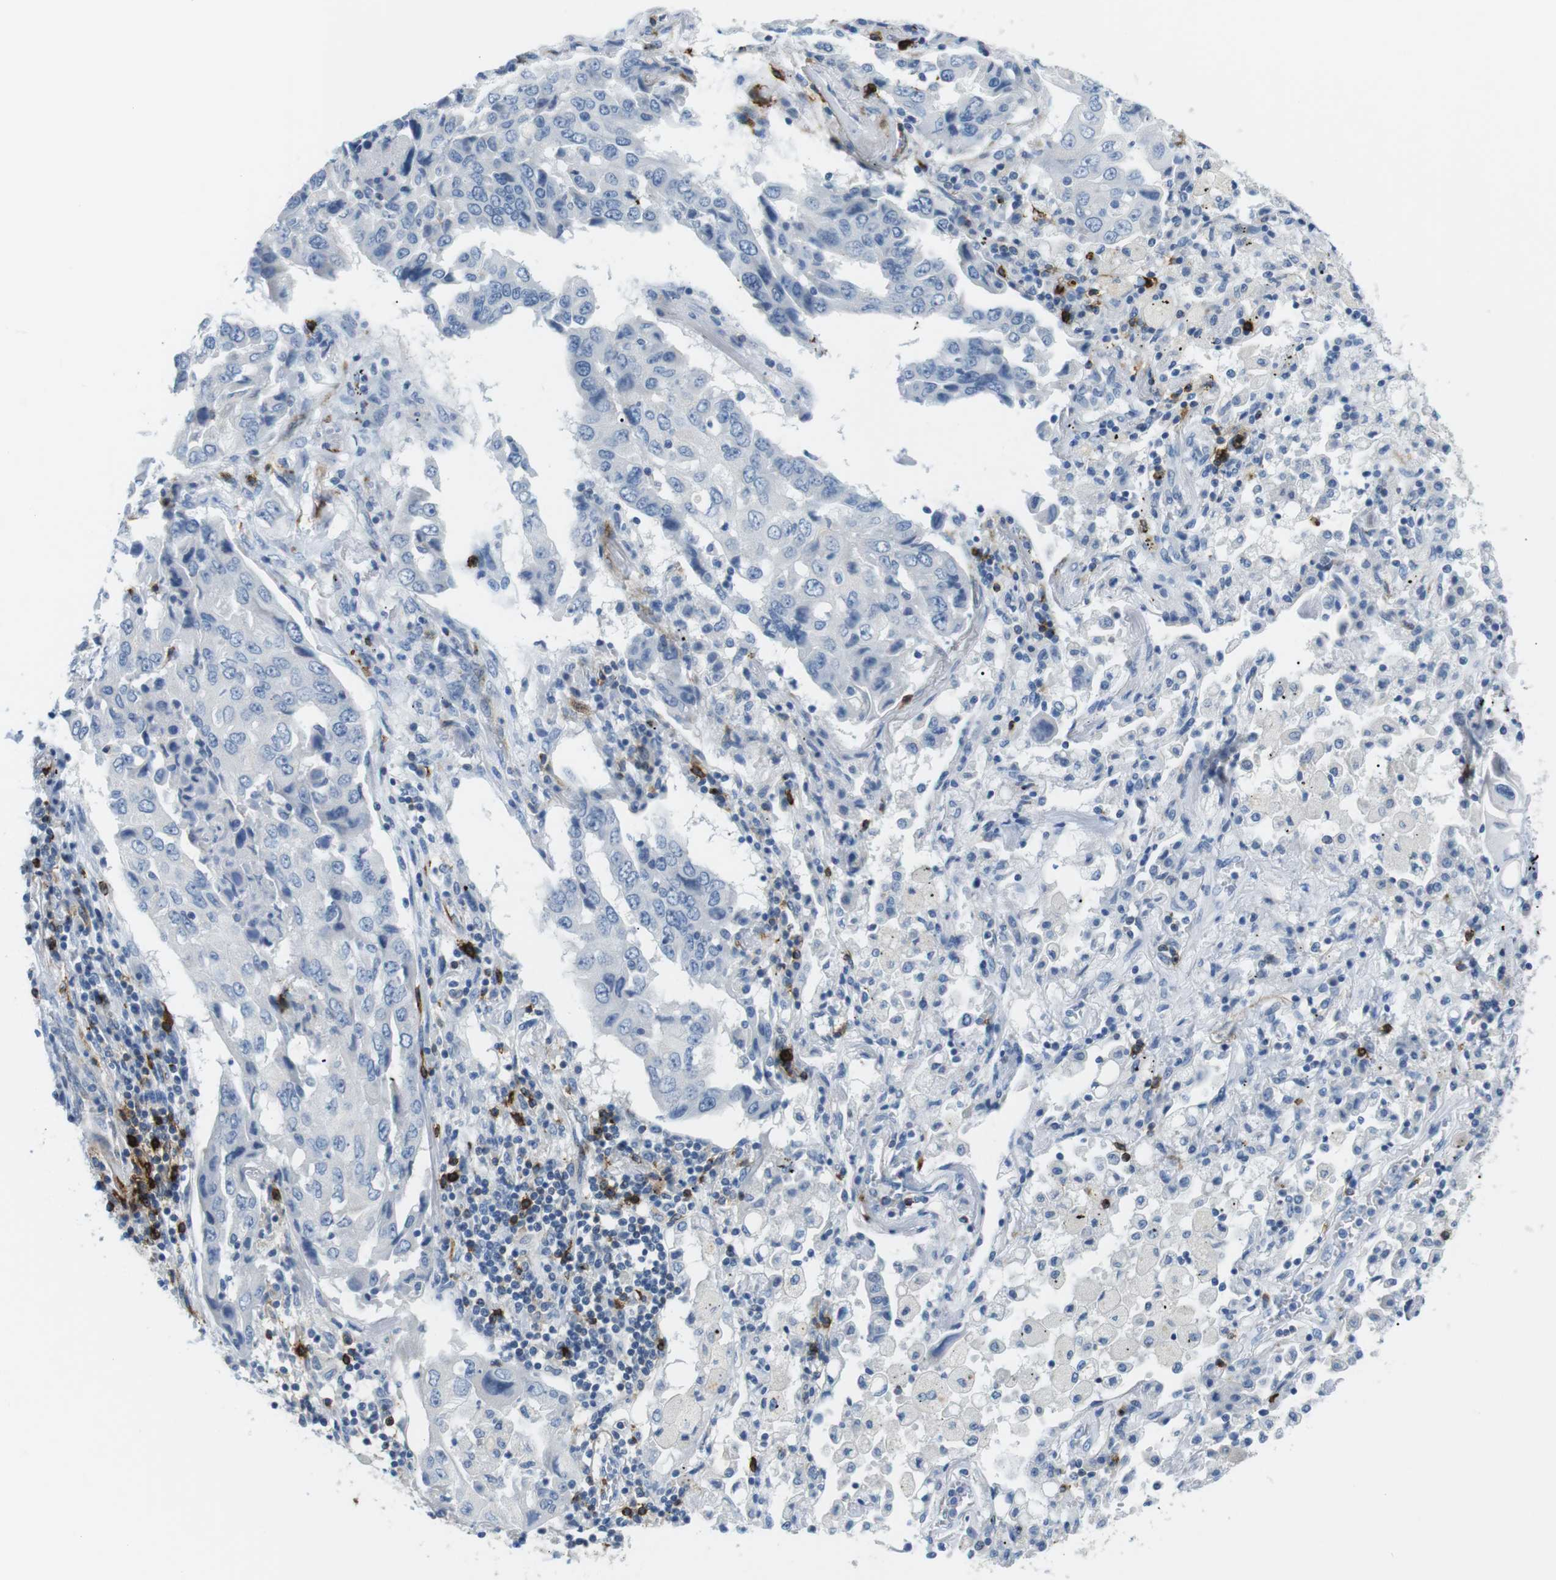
{"staining": {"intensity": "negative", "quantity": "none", "location": "none"}, "tissue": "lung cancer", "cell_type": "Tumor cells", "image_type": "cancer", "snomed": [{"axis": "morphology", "description": "Adenocarcinoma, NOS"}, {"axis": "topography", "description": "Lung"}], "caption": "Immunohistochemistry histopathology image of neoplastic tissue: human lung cancer stained with DAB displays no significant protein staining in tumor cells.", "gene": "TNFRSF4", "patient": {"sex": "female", "age": 65}}